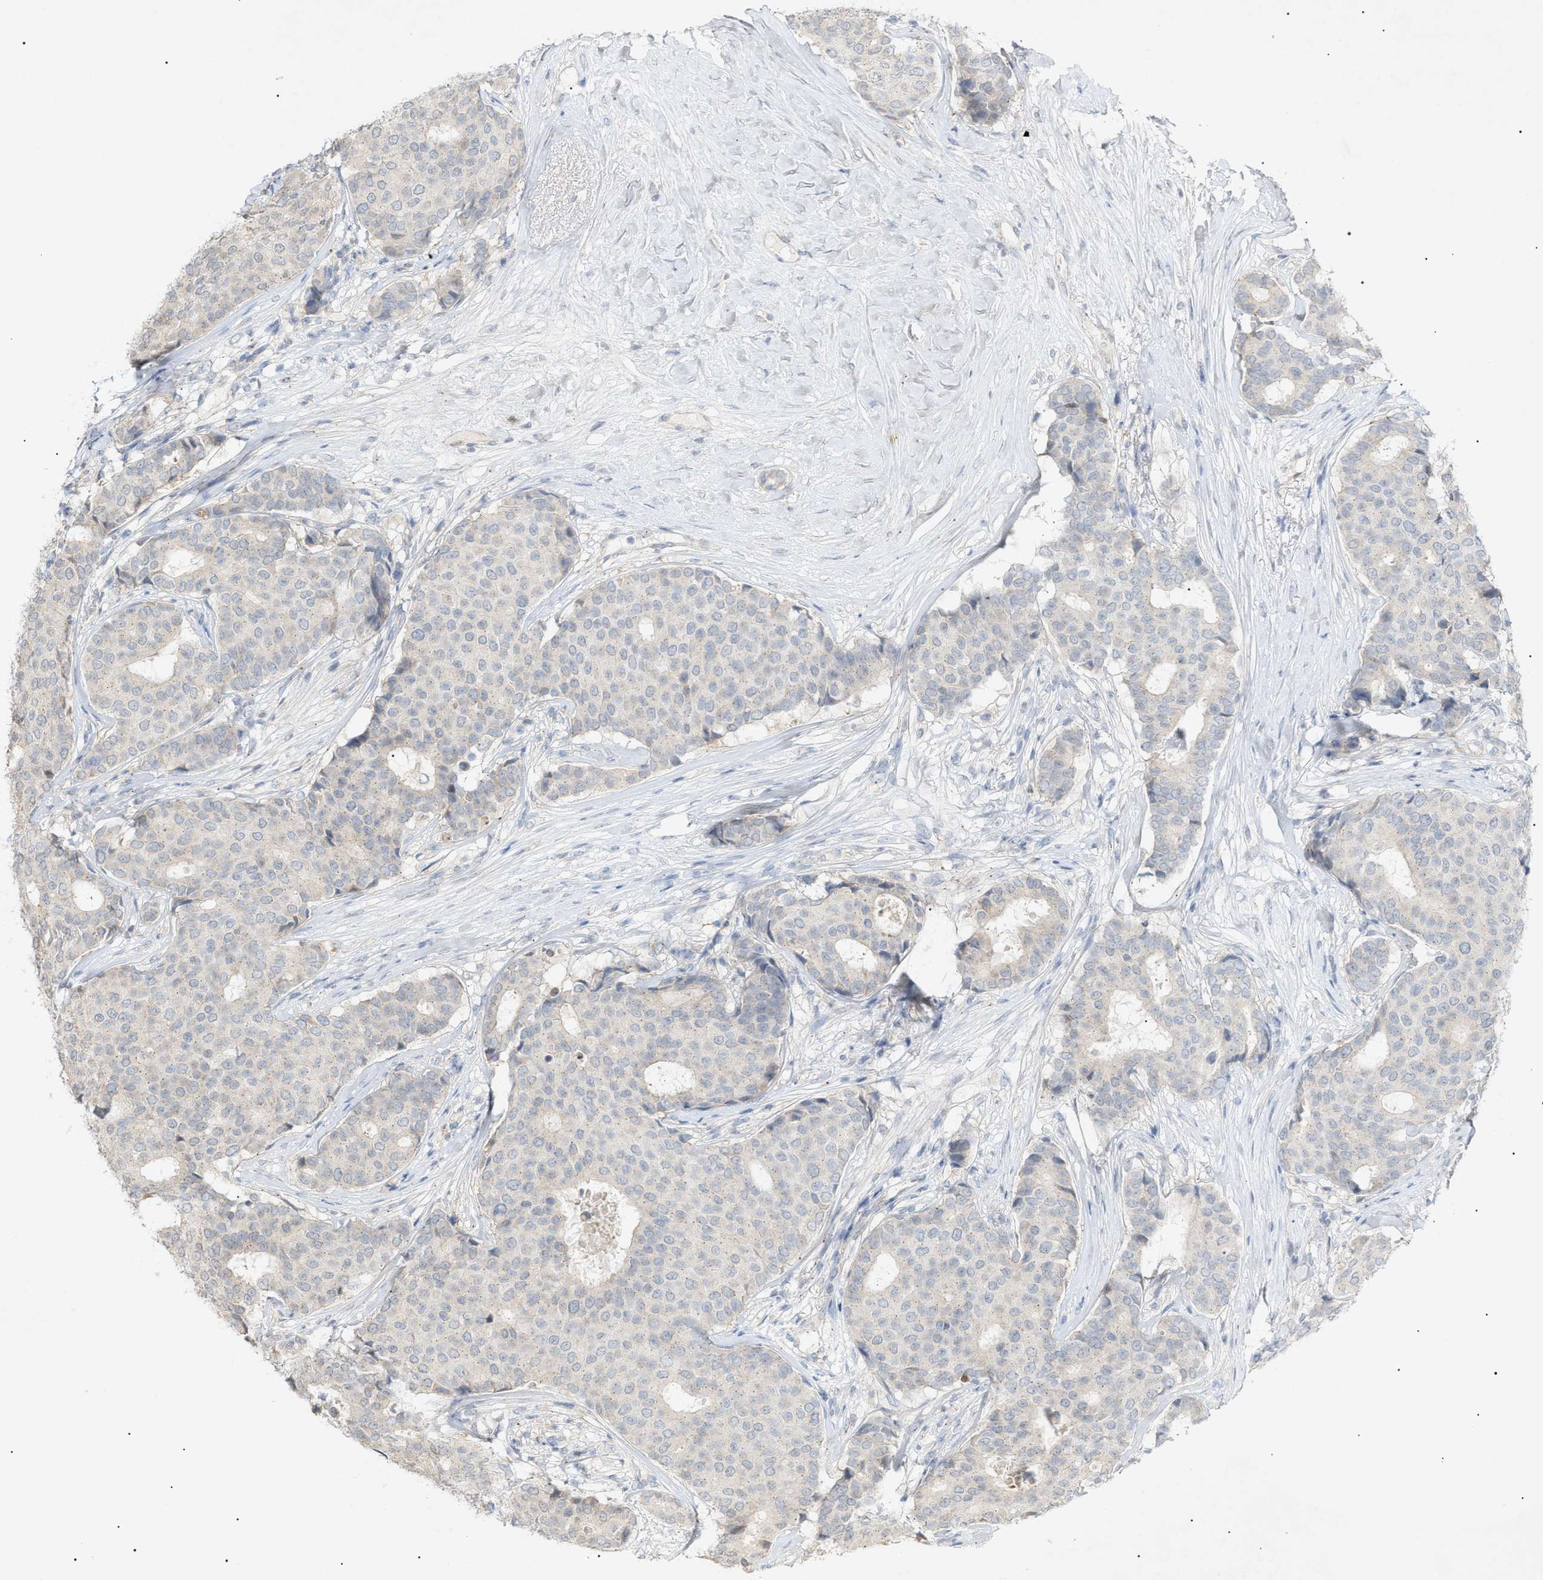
{"staining": {"intensity": "negative", "quantity": "none", "location": "none"}, "tissue": "breast cancer", "cell_type": "Tumor cells", "image_type": "cancer", "snomed": [{"axis": "morphology", "description": "Duct carcinoma"}, {"axis": "topography", "description": "Breast"}], "caption": "IHC image of human breast cancer (intraductal carcinoma) stained for a protein (brown), which demonstrates no expression in tumor cells.", "gene": "SLC25A31", "patient": {"sex": "female", "age": 75}}